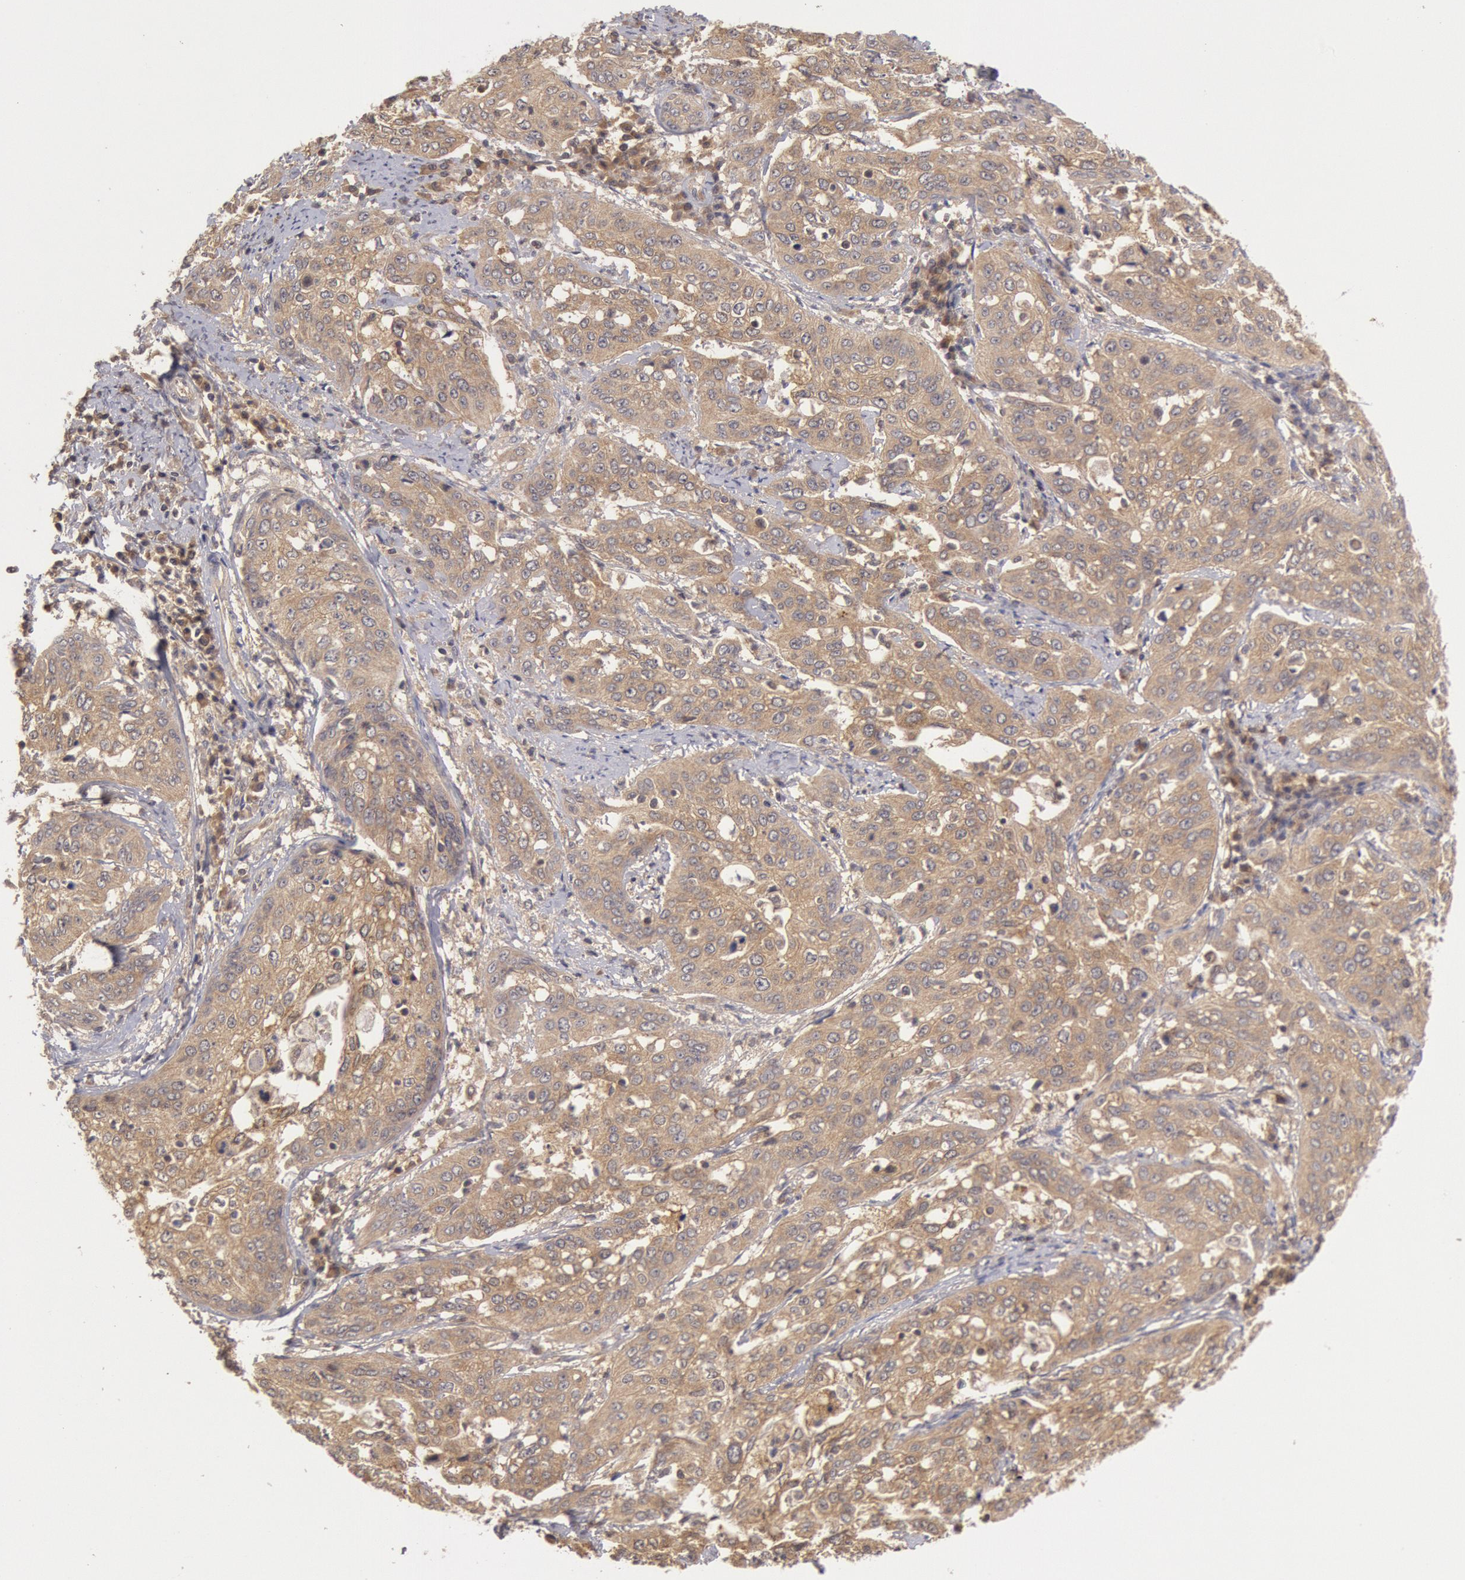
{"staining": {"intensity": "moderate", "quantity": ">75%", "location": "cytoplasmic/membranous"}, "tissue": "cervical cancer", "cell_type": "Tumor cells", "image_type": "cancer", "snomed": [{"axis": "morphology", "description": "Squamous cell carcinoma, NOS"}, {"axis": "topography", "description": "Cervix"}], "caption": "Human squamous cell carcinoma (cervical) stained for a protein (brown) displays moderate cytoplasmic/membranous positive positivity in about >75% of tumor cells.", "gene": "BRAF", "patient": {"sex": "female", "age": 41}}